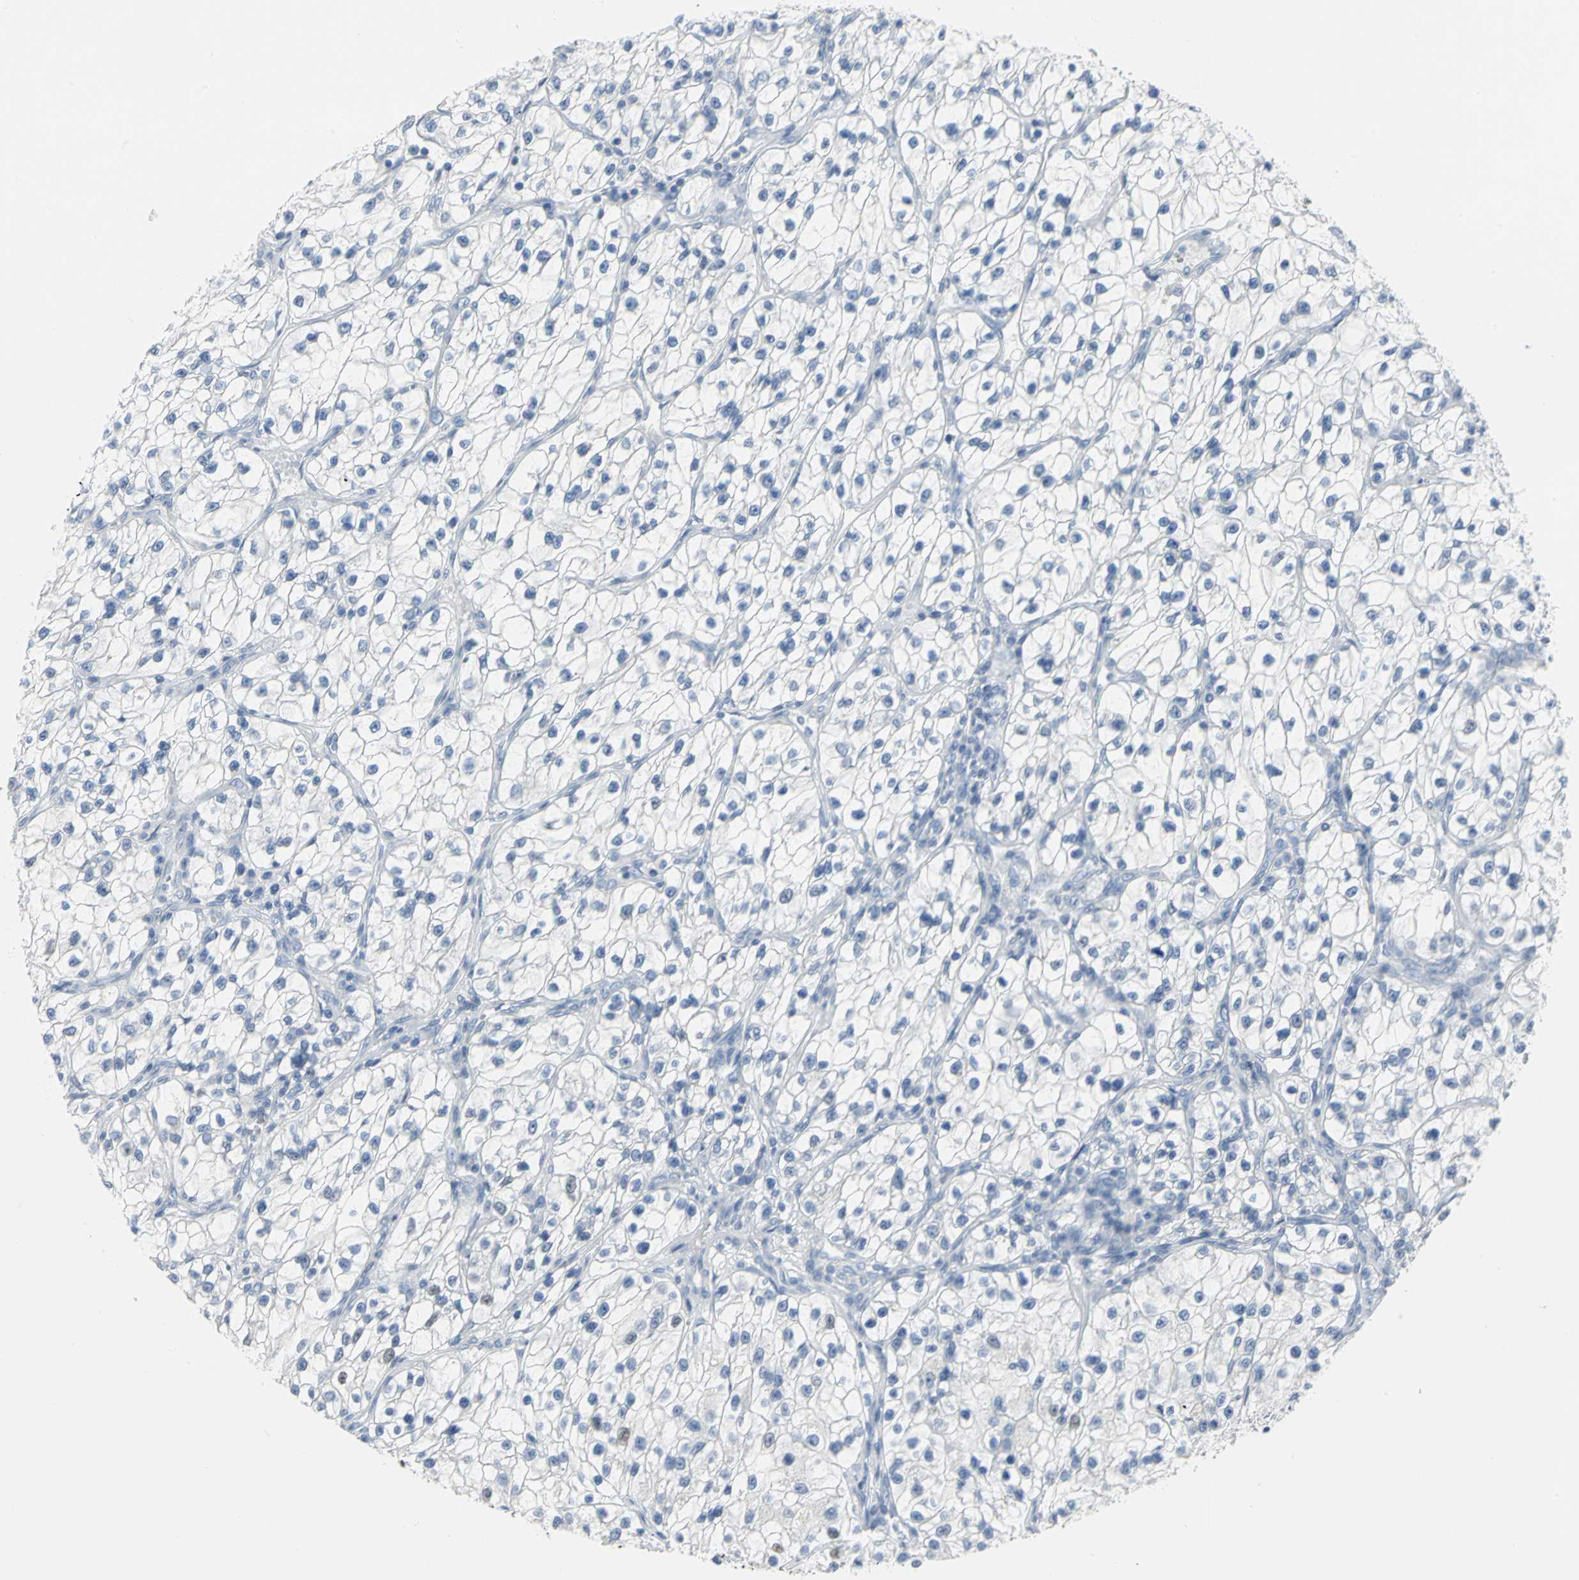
{"staining": {"intensity": "weak", "quantity": "<25%", "location": "nuclear"}, "tissue": "renal cancer", "cell_type": "Tumor cells", "image_type": "cancer", "snomed": [{"axis": "morphology", "description": "Adenocarcinoma, NOS"}, {"axis": "topography", "description": "Kidney"}], "caption": "DAB immunohistochemical staining of adenocarcinoma (renal) shows no significant staining in tumor cells.", "gene": "MCM3", "patient": {"sex": "female", "age": 57}}